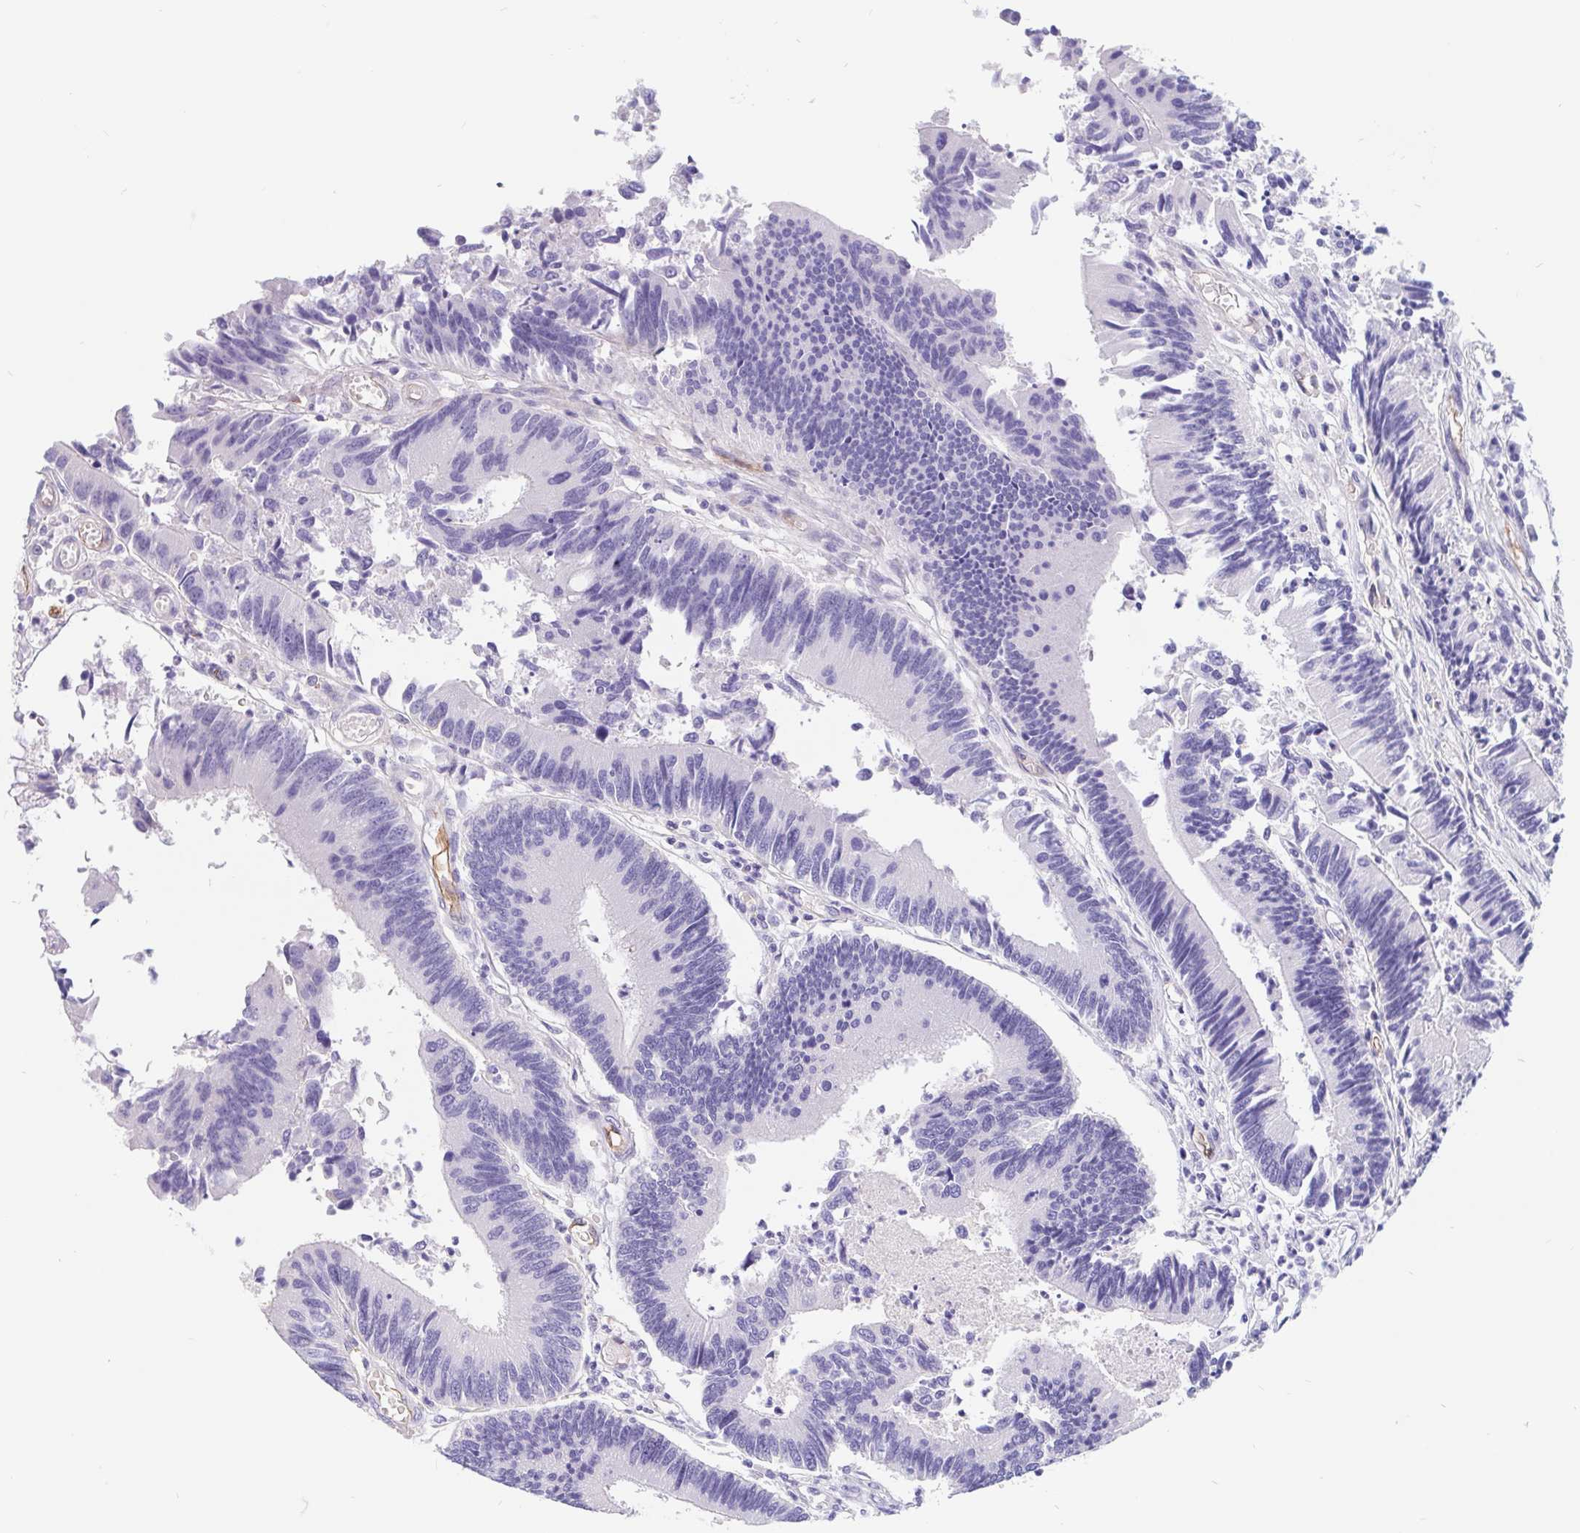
{"staining": {"intensity": "negative", "quantity": "none", "location": "none"}, "tissue": "colorectal cancer", "cell_type": "Tumor cells", "image_type": "cancer", "snomed": [{"axis": "morphology", "description": "Adenocarcinoma, NOS"}, {"axis": "topography", "description": "Colon"}], "caption": "The image displays no staining of tumor cells in adenocarcinoma (colorectal).", "gene": "LIMCH1", "patient": {"sex": "female", "age": 67}}